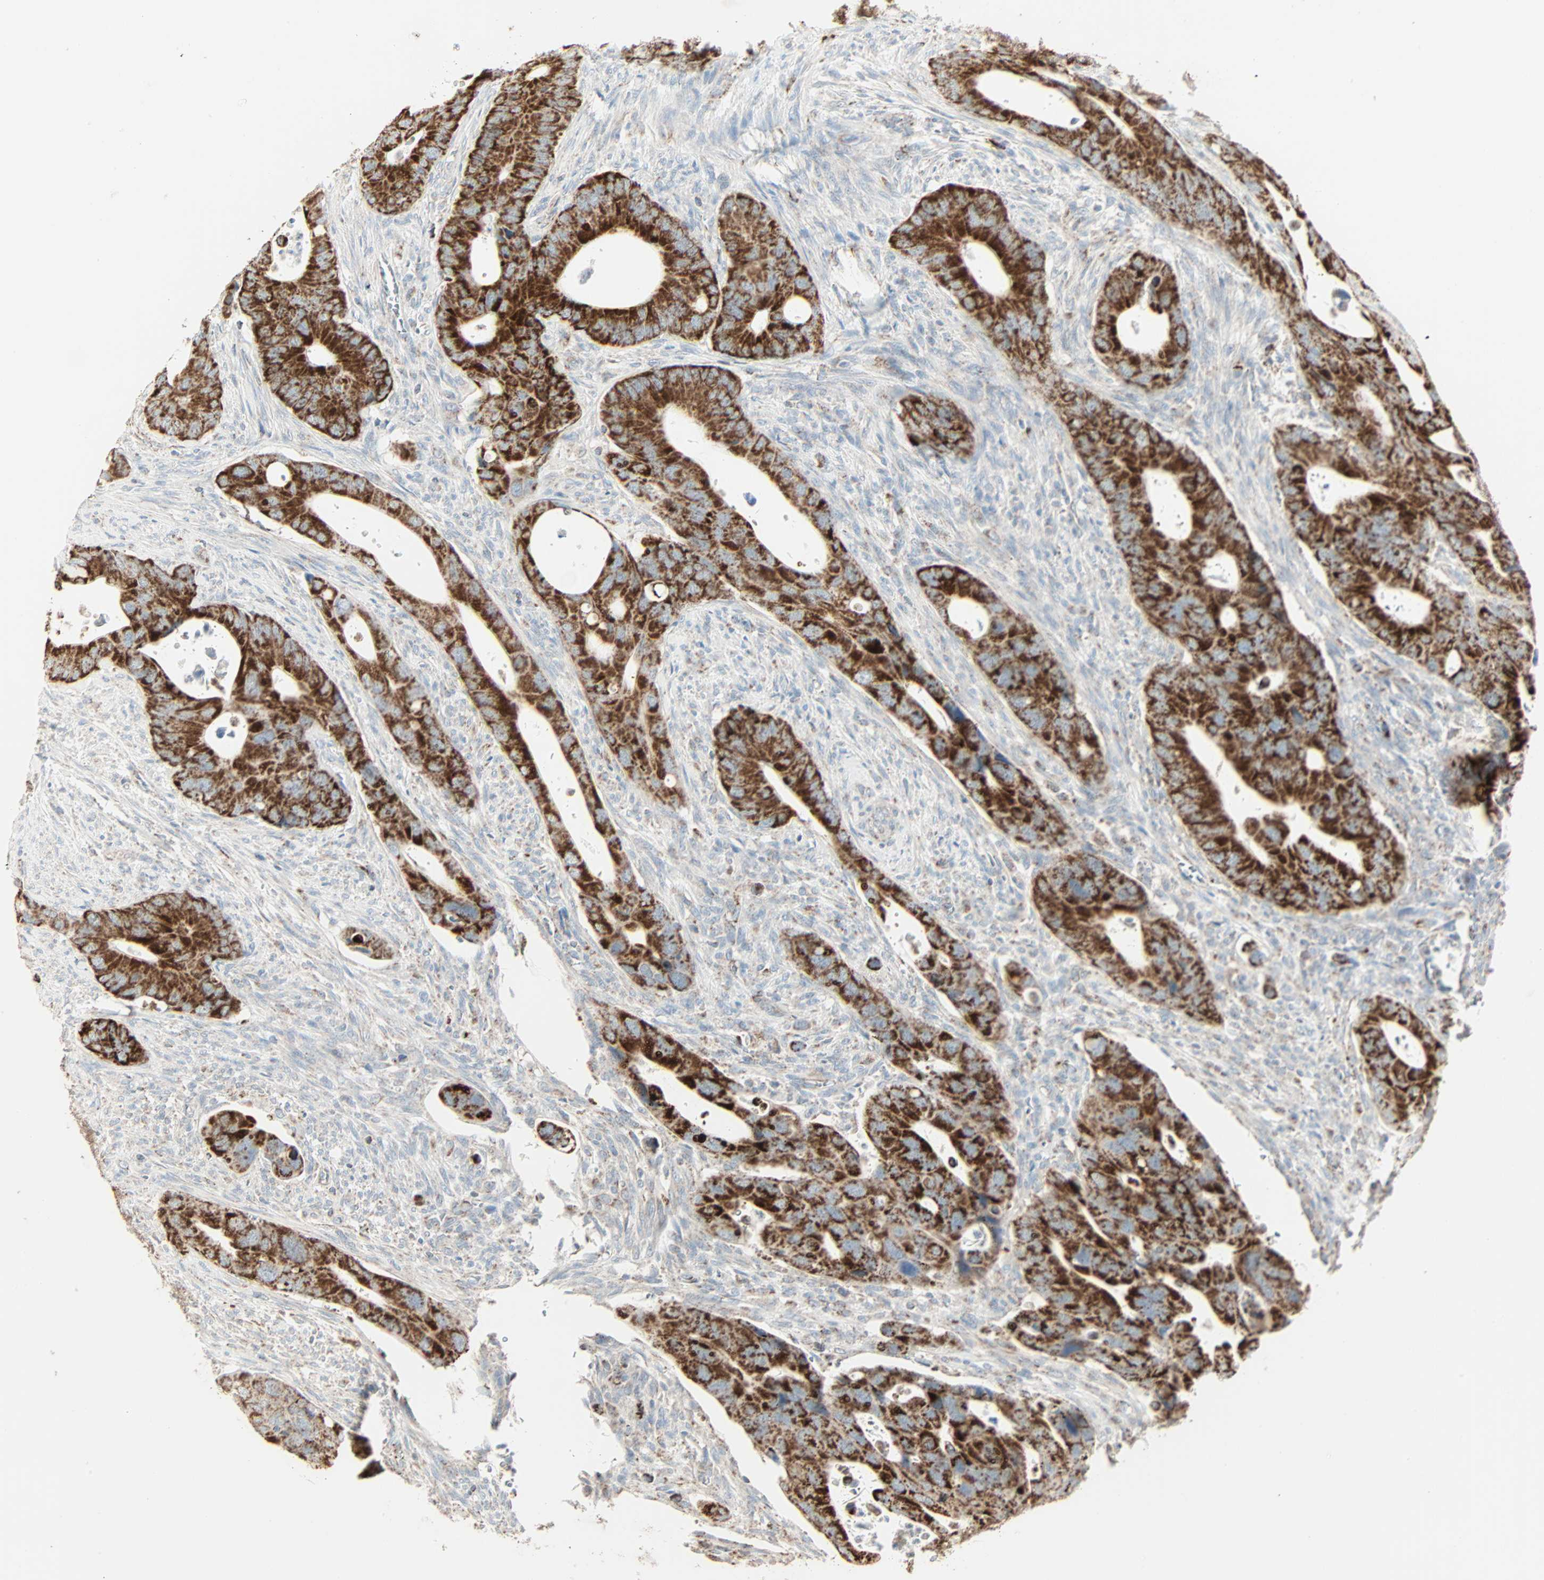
{"staining": {"intensity": "strong", "quantity": ">75%", "location": "cytoplasmic/membranous"}, "tissue": "colorectal cancer", "cell_type": "Tumor cells", "image_type": "cancer", "snomed": [{"axis": "morphology", "description": "Adenocarcinoma, NOS"}, {"axis": "topography", "description": "Rectum"}], "caption": "Tumor cells display strong cytoplasmic/membranous positivity in about >75% of cells in colorectal adenocarcinoma.", "gene": "IDH2", "patient": {"sex": "female", "age": 57}}